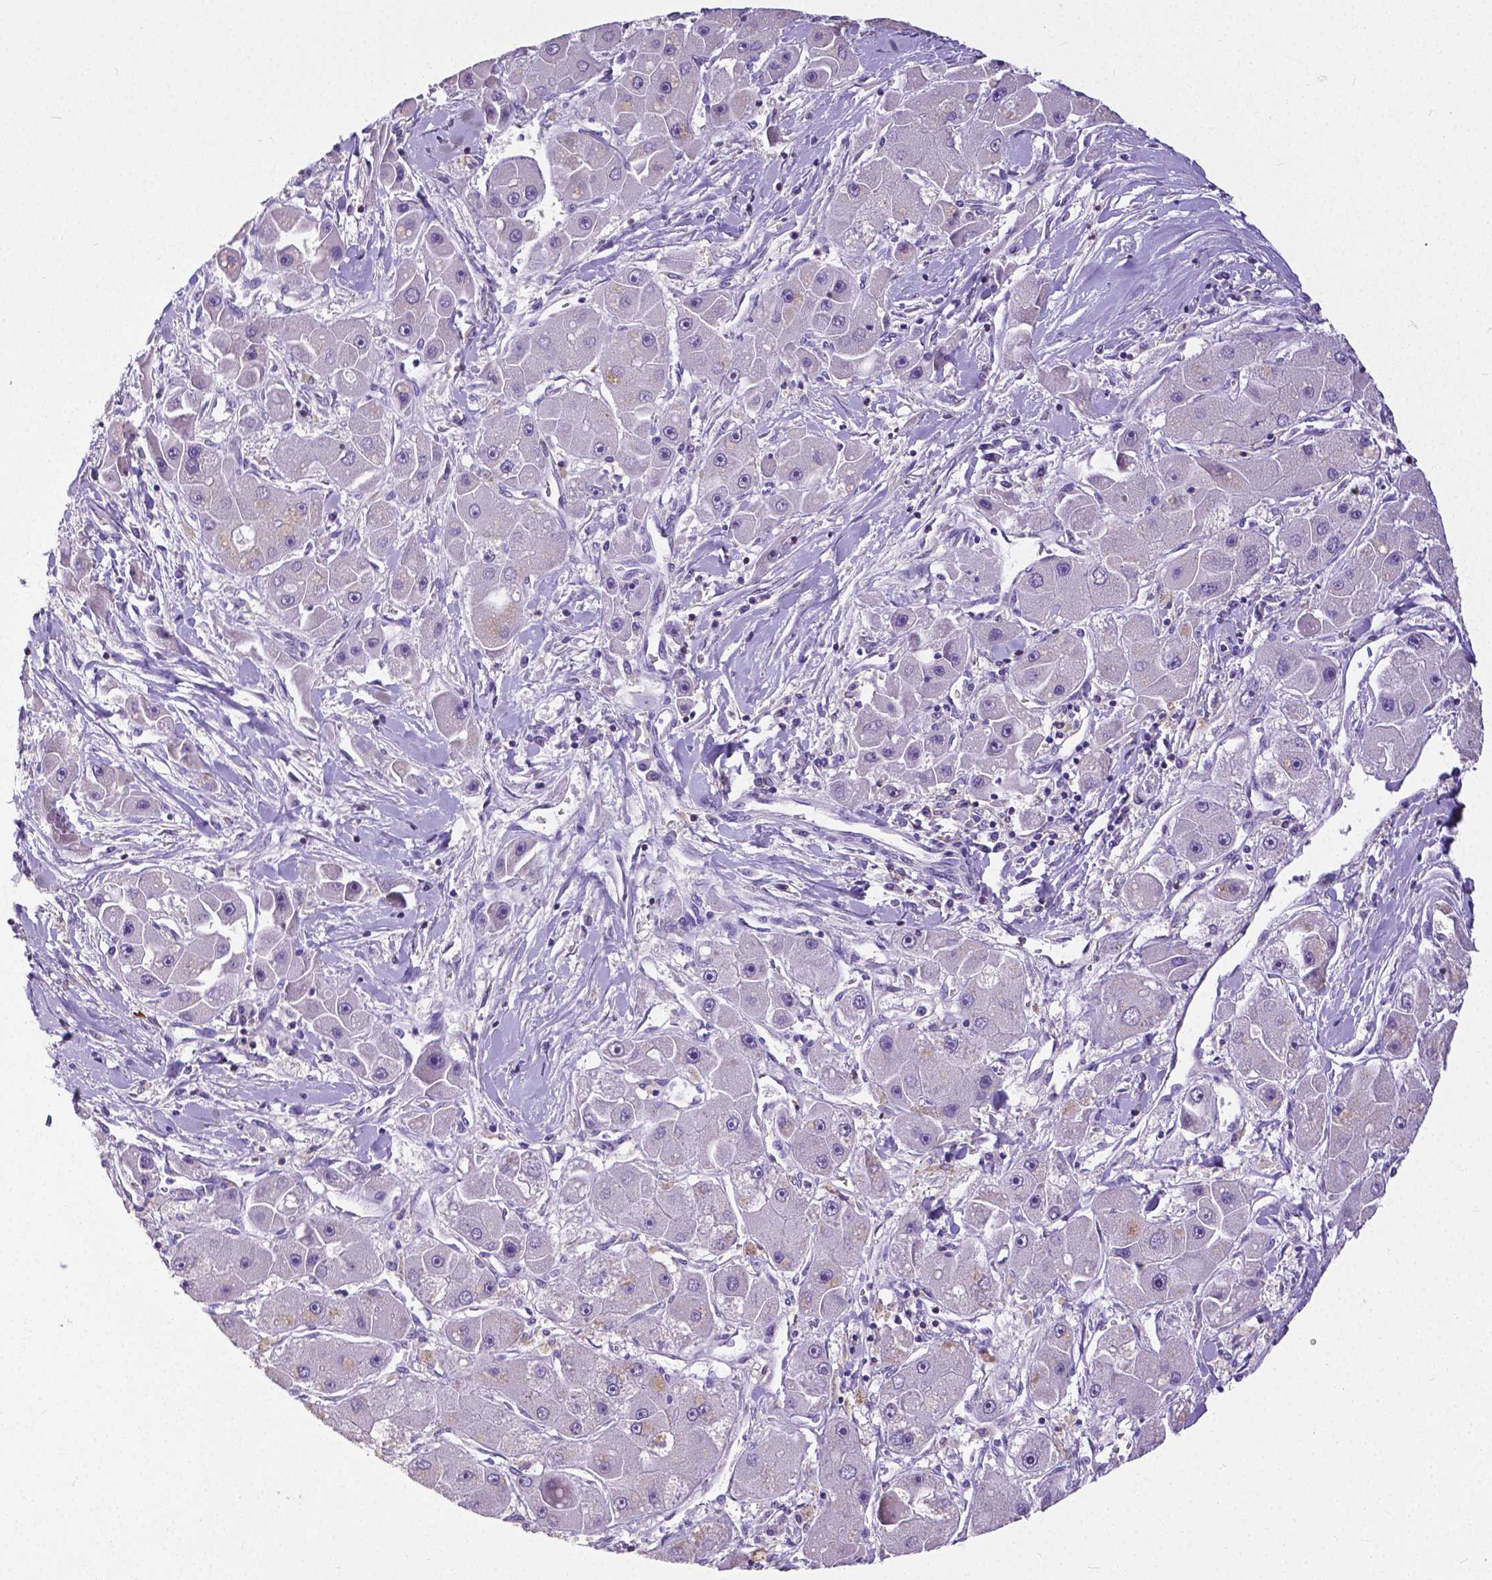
{"staining": {"intensity": "negative", "quantity": "none", "location": "none"}, "tissue": "liver cancer", "cell_type": "Tumor cells", "image_type": "cancer", "snomed": [{"axis": "morphology", "description": "Carcinoma, Hepatocellular, NOS"}, {"axis": "topography", "description": "Liver"}], "caption": "Hepatocellular carcinoma (liver) stained for a protein using immunohistochemistry shows no staining tumor cells.", "gene": "CD4", "patient": {"sex": "male", "age": 24}}